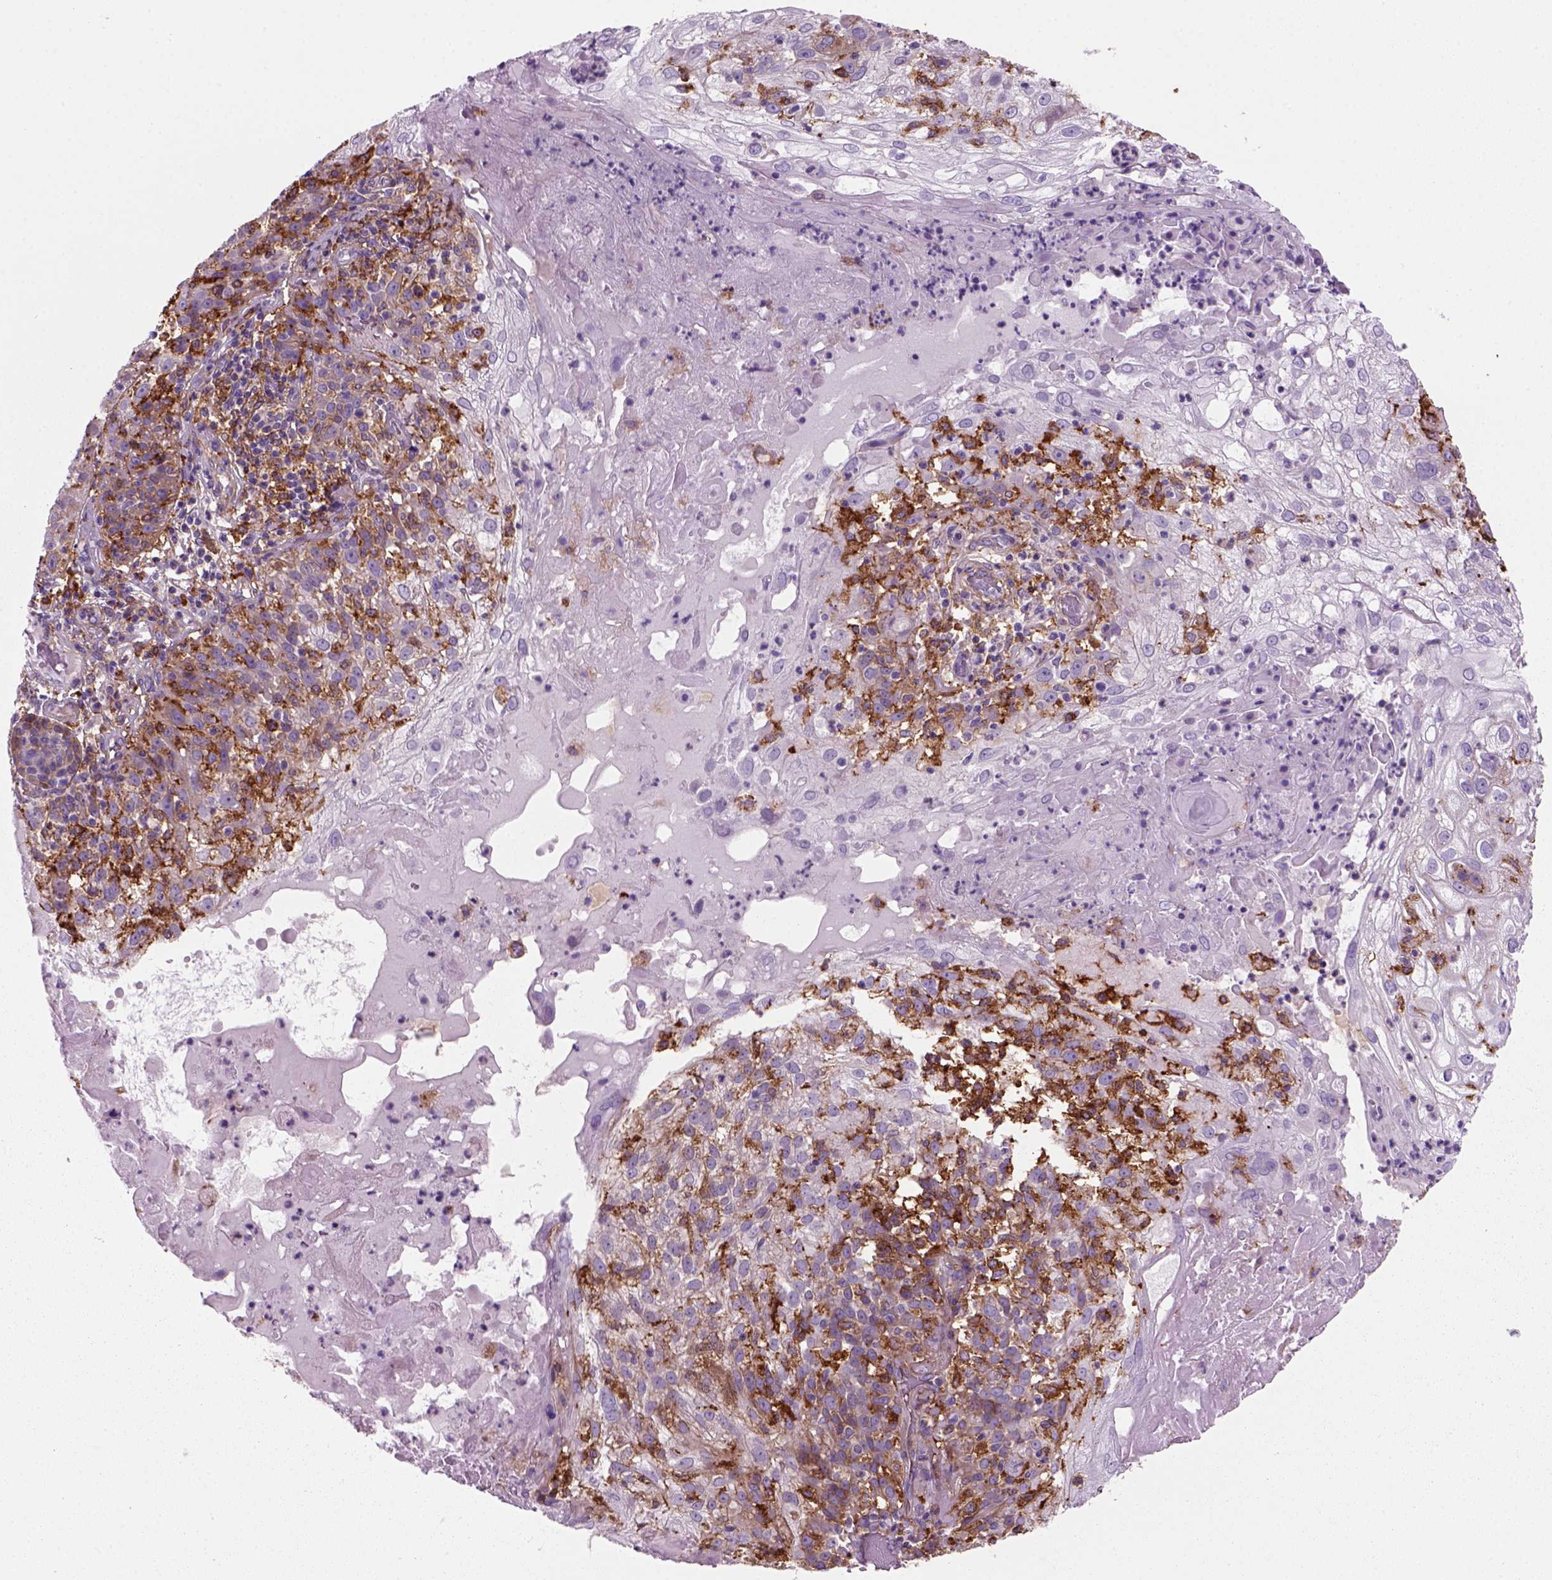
{"staining": {"intensity": "strong", "quantity": "25%-75%", "location": "cytoplasmic/membranous"}, "tissue": "skin cancer", "cell_type": "Tumor cells", "image_type": "cancer", "snomed": [{"axis": "morphology", "description": "Normal tissue, NOS"}, {"axis": "morphology", "description": "Squamous cell carcinoma, NOS"}, {"axis": "topography", "description": "Skin"}], "caption": "Immunohistochemical staining of skin cancer (squamous cell carcinoma) demonstrates high levels of strong cytoplasmic/membranous protein staining in about 25%-75% of tumor cells.", "gene": "MARCKS", "patient": {"sex": "female", "age": 83}}